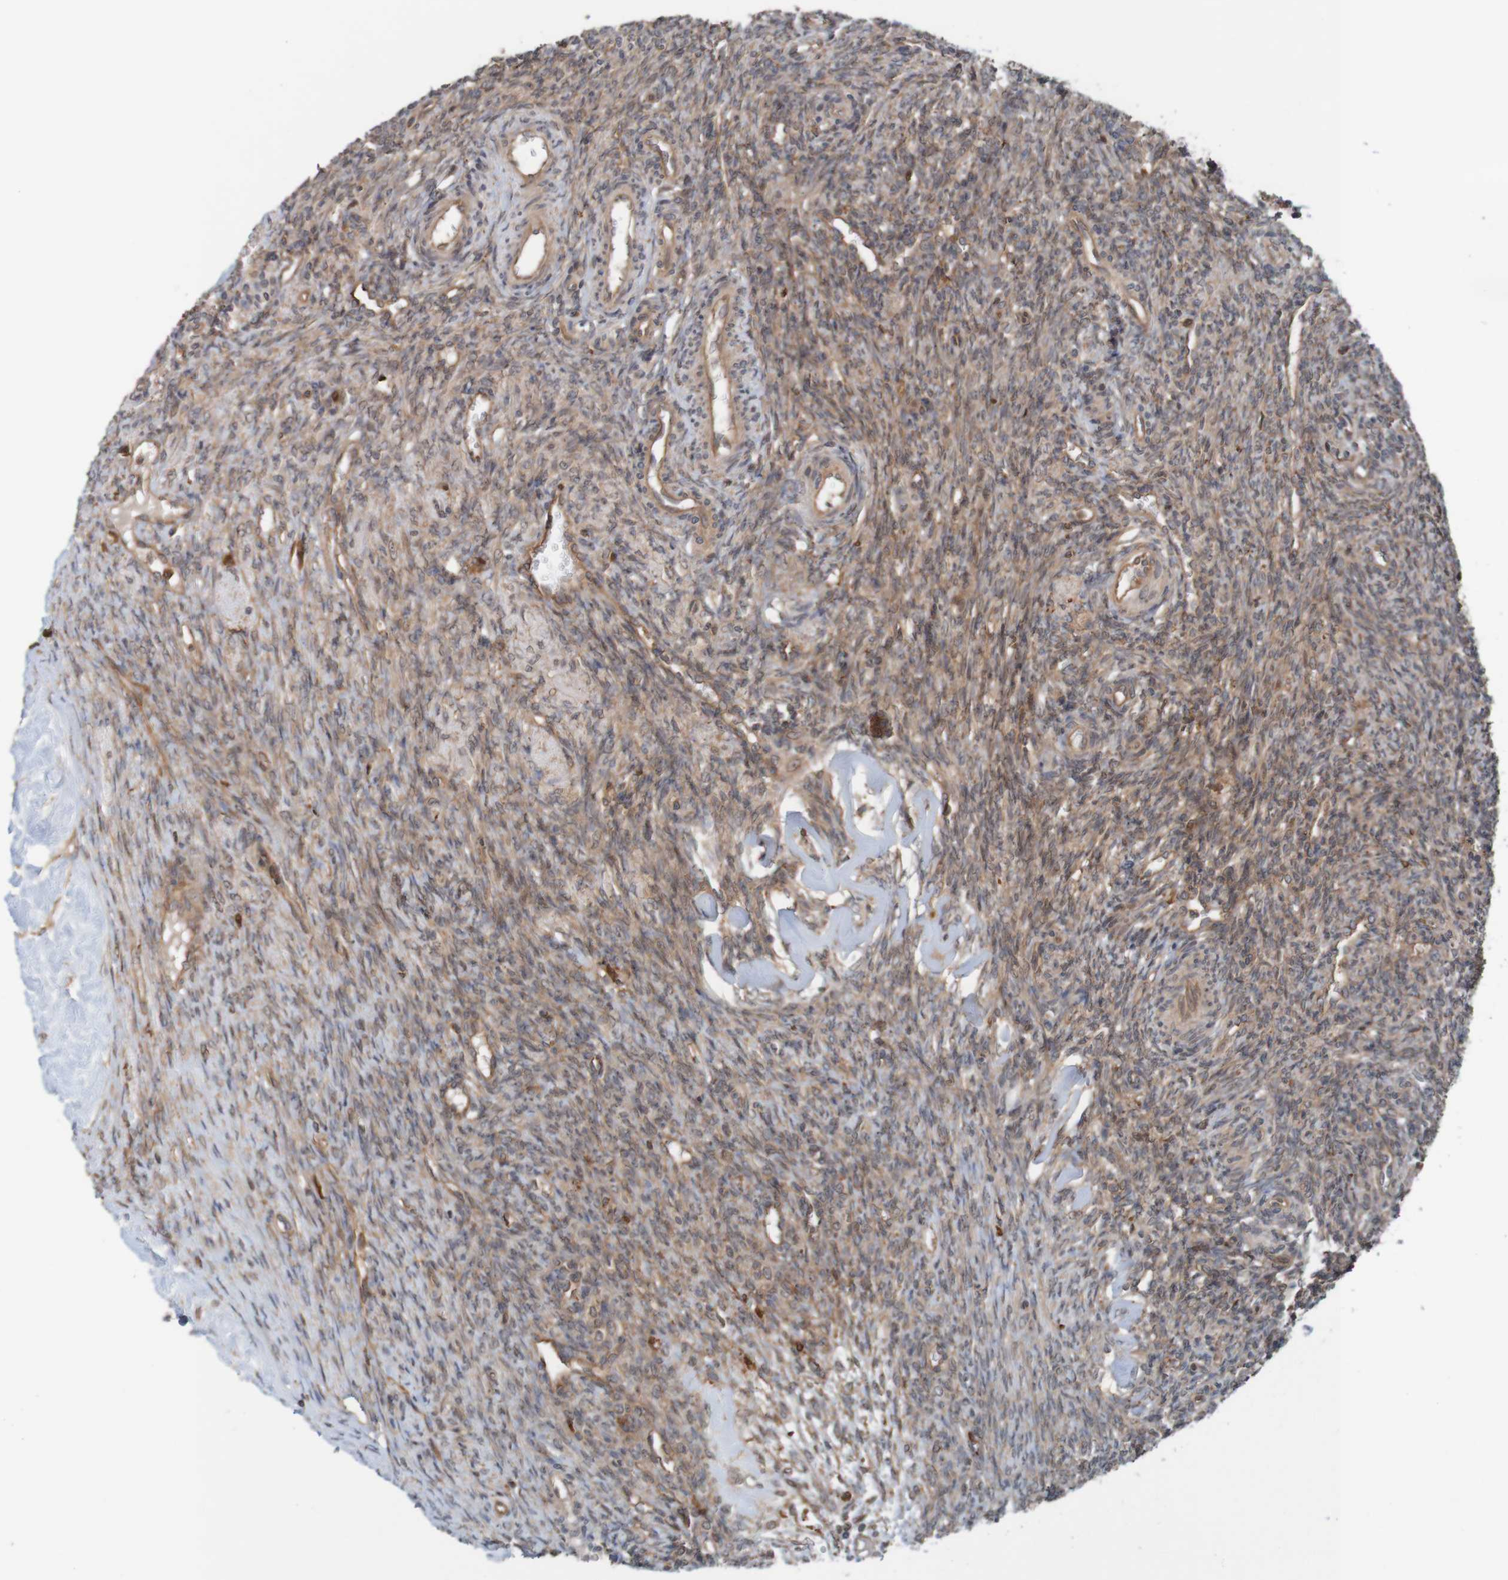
{"staining": {"intensity": "weak", "quantity": ">75%", "location": "cytoplasmic/membranous"}, "tissue": "ovary", "cell_type": "Ovarian stroma cells", "image_type": "normal", "snomed": [{"axis": "morphology", "description": "Normal tissue, NOS"}, {"axis": "topography", "description": "Ovary"}], "caption": "Ovary stained with immunohistochemistry displays weak cytoplasmic/membranous staining in about >75% of ovarian stroma cells.", "gene": "ARHGEF11", "patient": {"sex": "female", "age": 41}}